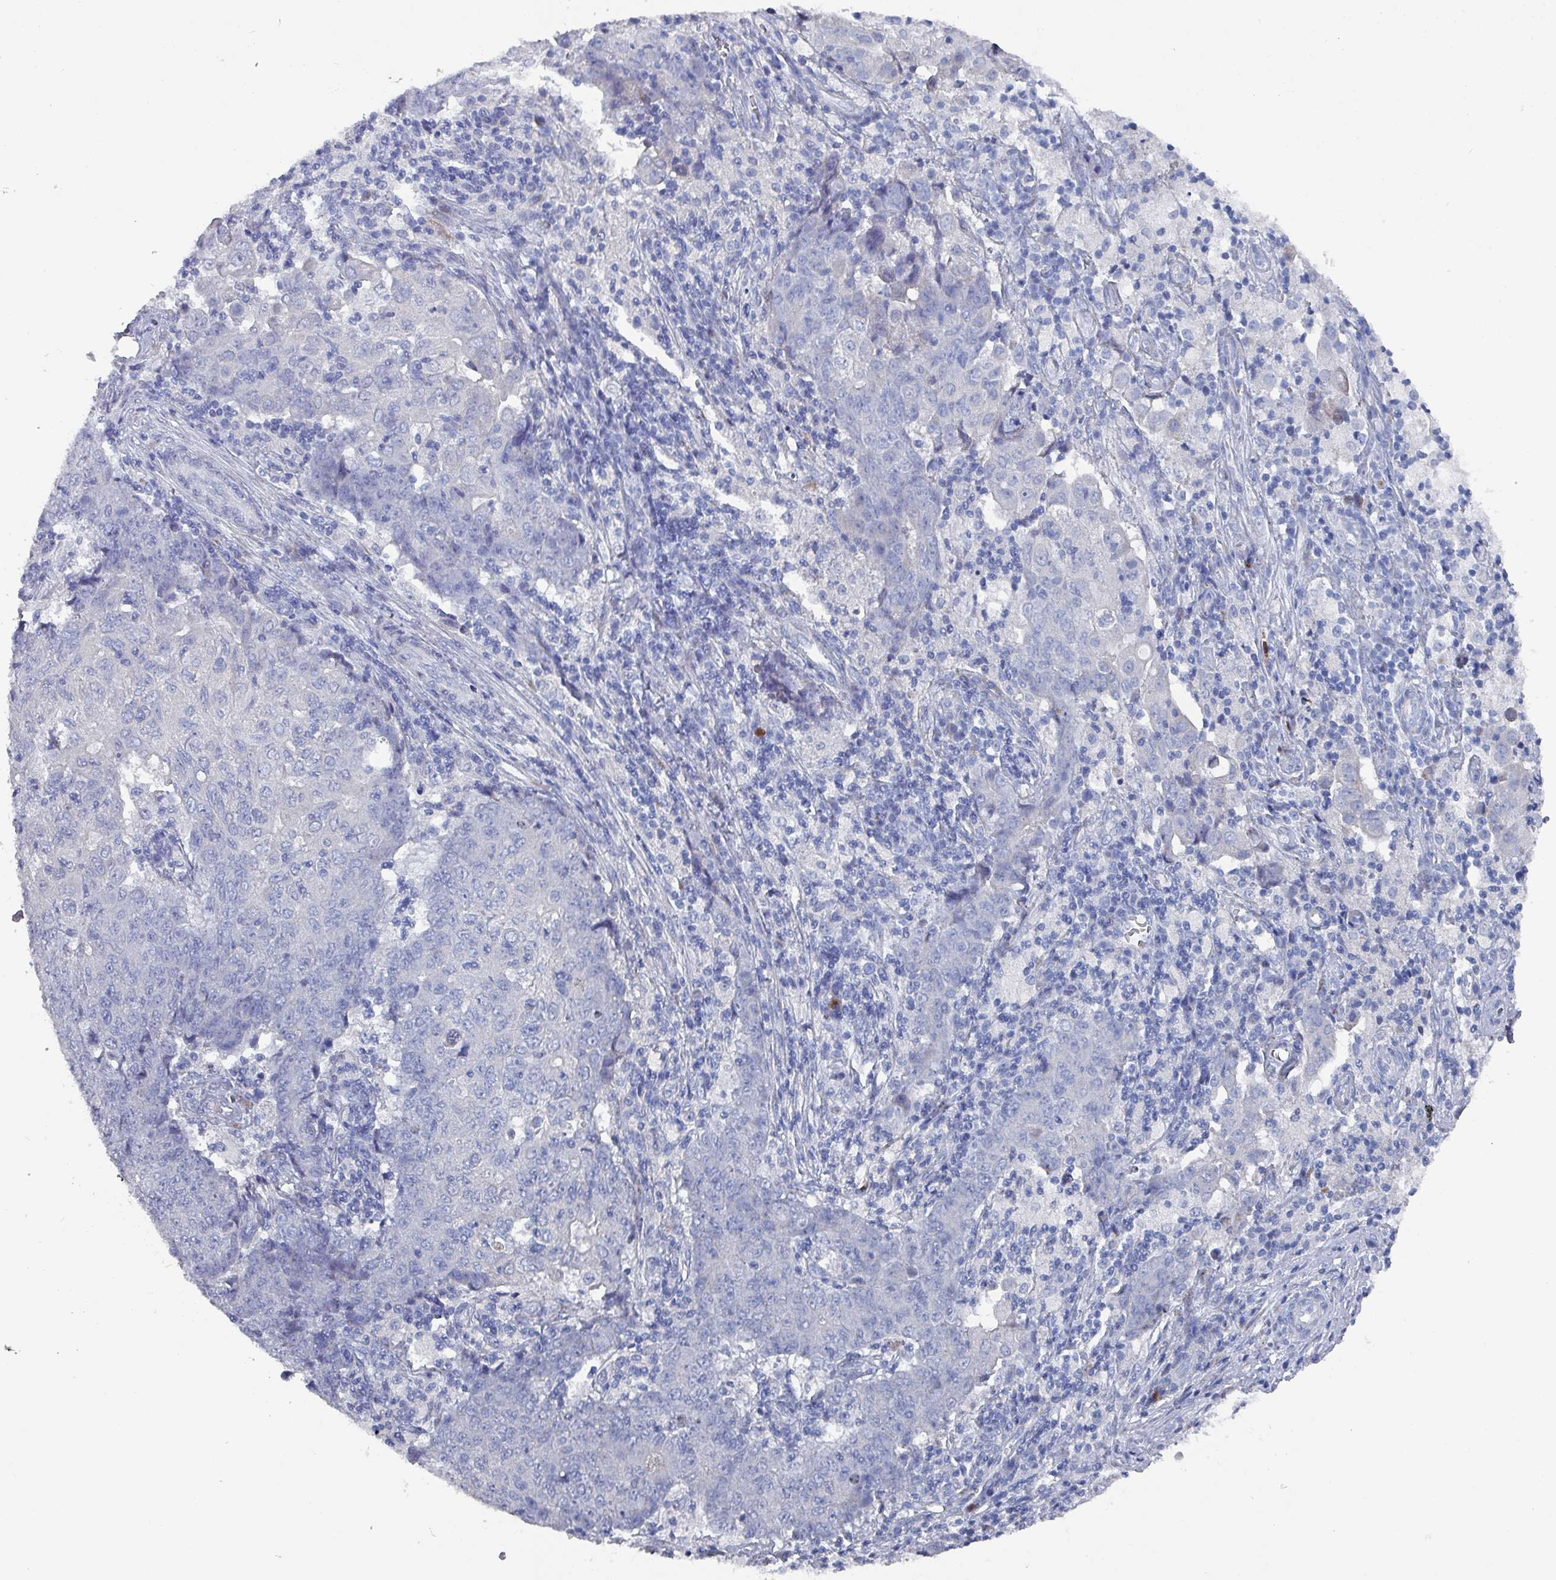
{"staining": {"intensity": "negative", "quantity": "none", "location": "none"}, "tissue": "ovarian cancer", "cell_type": "Tumor cells", "image_type": "cancer", "snomed": [{"axis": "morphology", "description": "Carcinoma, endometroid"}, {"axis": "topography", "description": "Ovary"}], "caption": "DAB (3,3'-diaminobenzidine) immunohistochemical staining of human endometroid carcinoma (ovarian) reveals no significant expression in tumor cells.", "gene": "DRD5", "patient": {"sex": "female", "age": 42}}